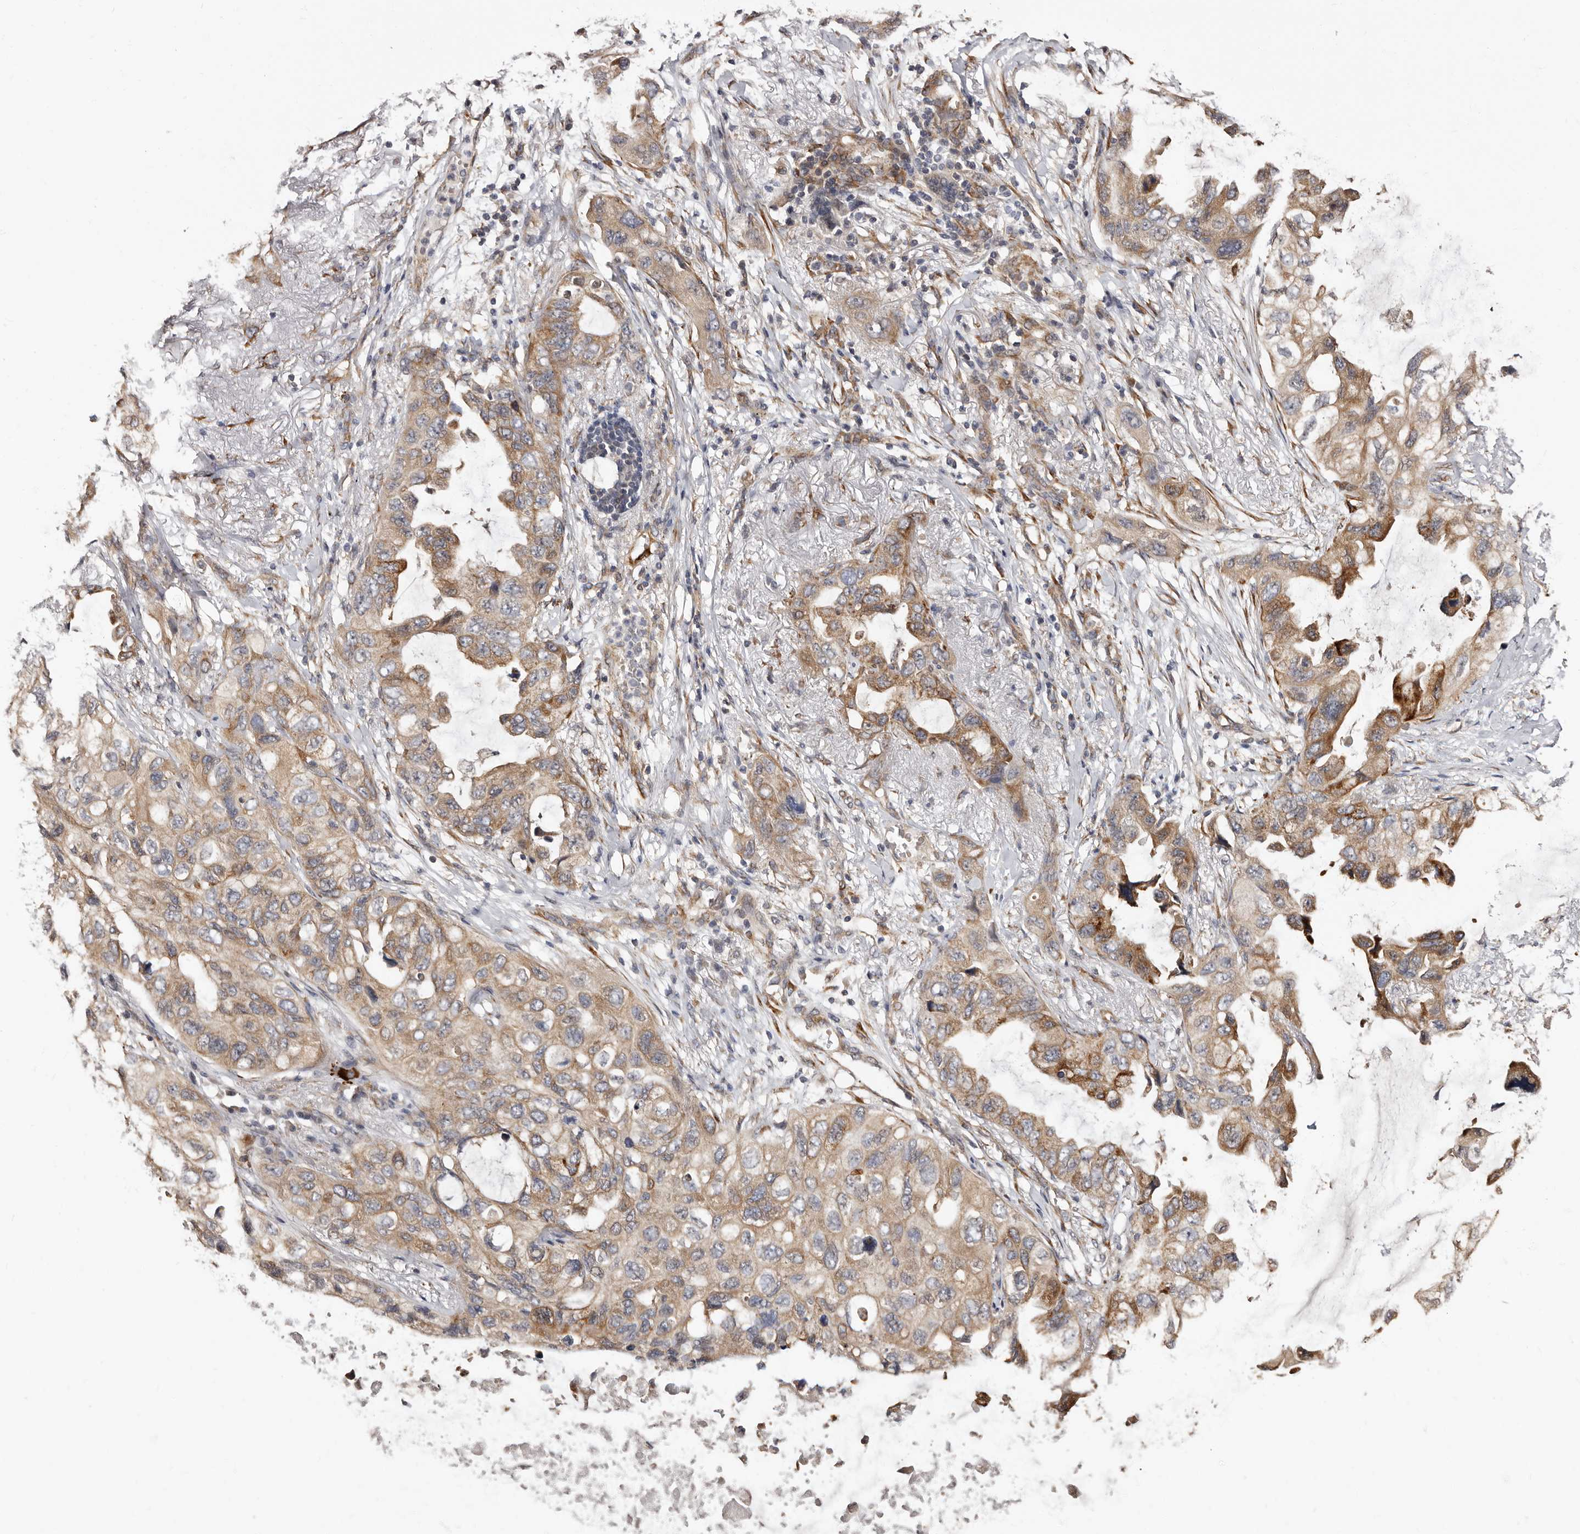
{"staining": {"intensity": "moderate", "quantity": ">75%", "location": "cytoplasmic/membranous"}, "tissue": "lung cancer", "cell_type": "Tumor cells", "image_type": "cancer", "snomed": [{"axis": "morphology", "description": "Squamous cell carcinoma, NOS"}, {"axis": "topography", "description": "Lung"}], "caption": "The immunohistochemical stain labels moderate cytoplasmic/membranous positivity in tumor cells of lung cancer tissue.", "gene": "TBC1D22B", "patient": {"sex": "female", "age": 73}}